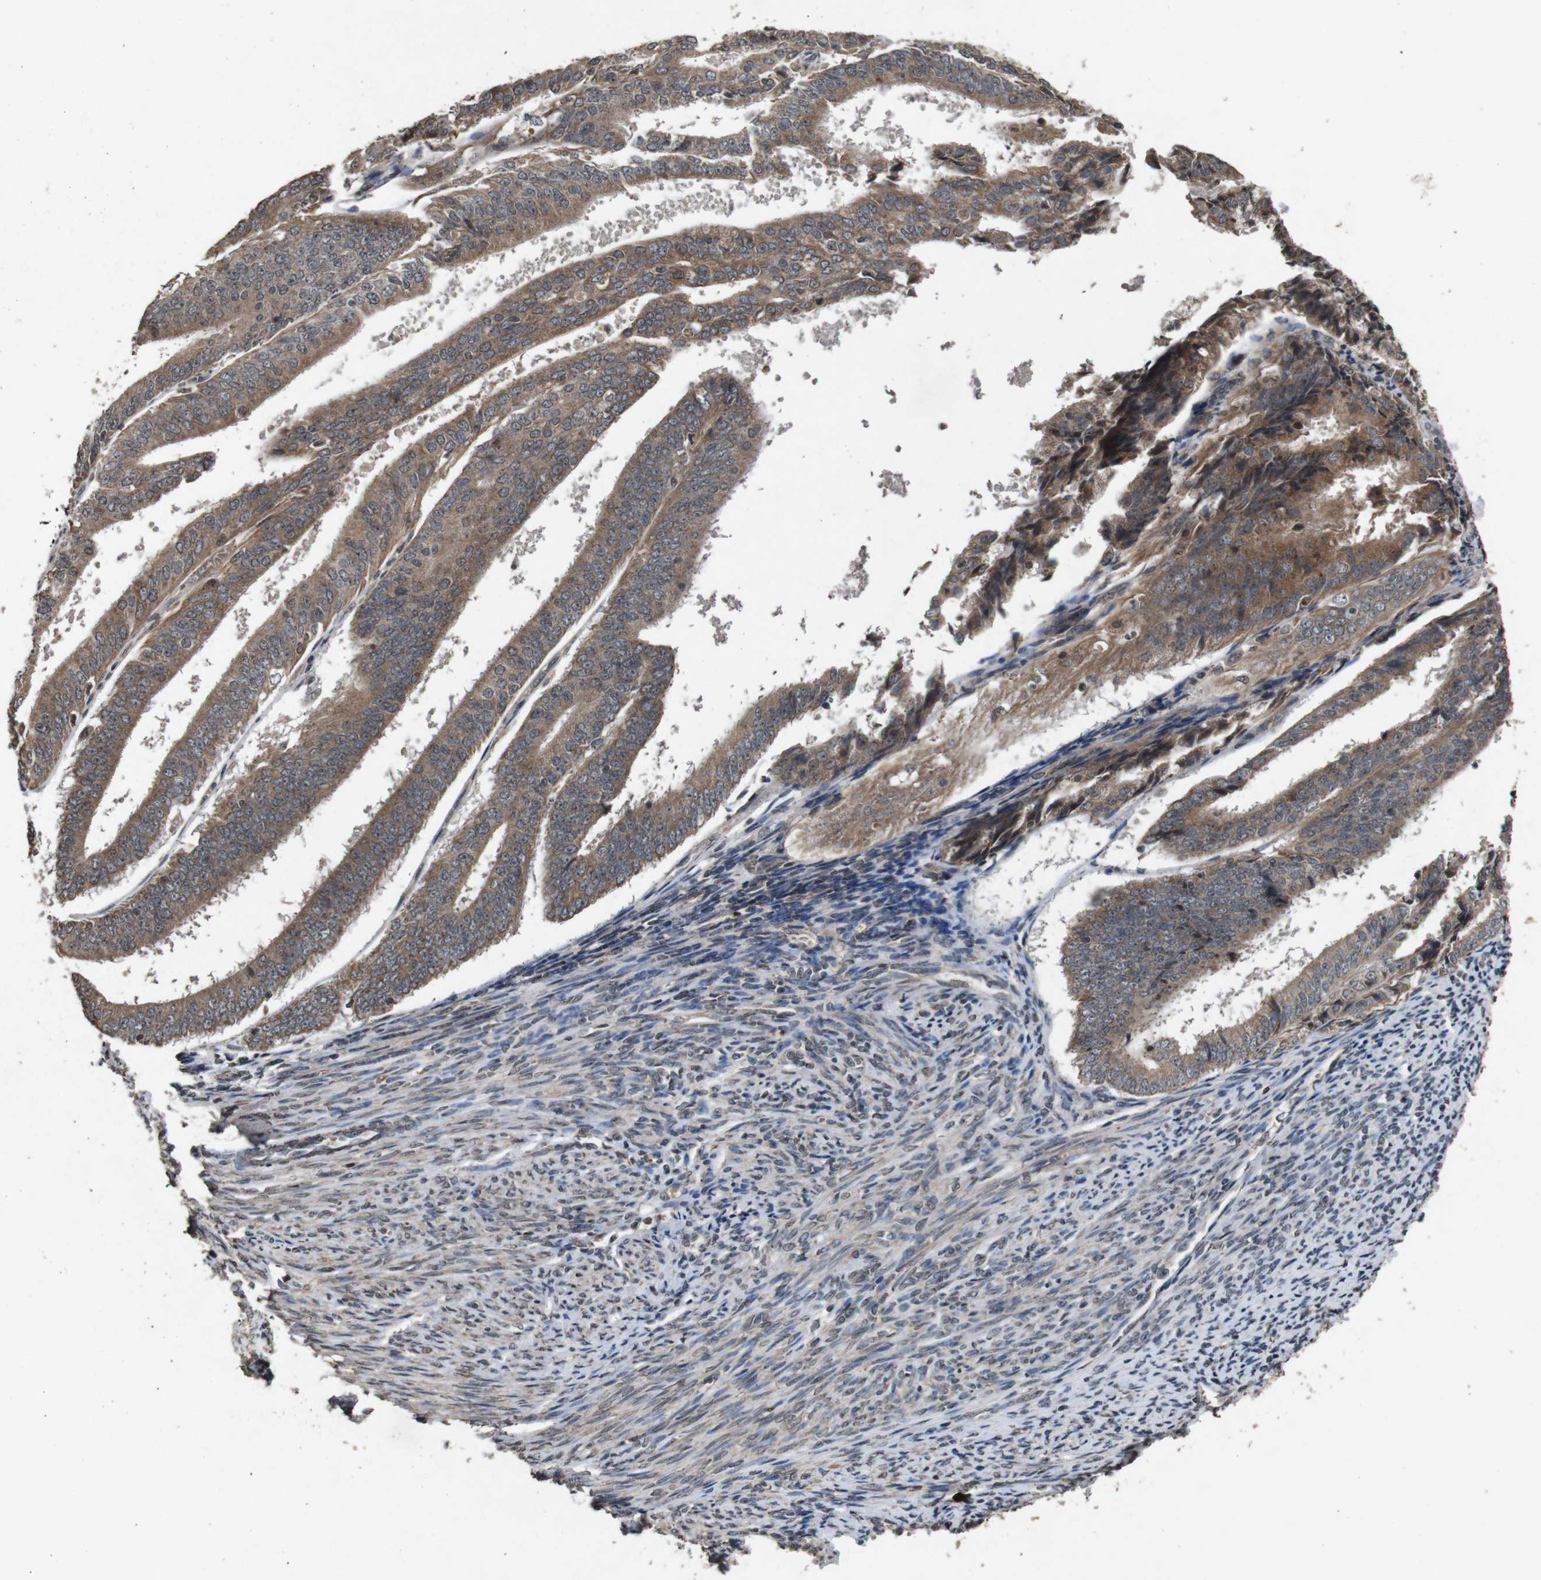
{"staining": {"intensity": "moderate", "quantity": ">75%", "location": "cytoplasmic/membranous"}, "tissue": "endometrial cancer", "cell_type": "Tumor cells", "image_type": "cancer", "snomed": [{"axis": "morphology", "description": "Adenocarcinoma, NOS"}, {"axis": "topography", "description": "Endometrium"}], "caption": "High-magnification brightfield microscopy of endometrial cancer (adenocarcinoma) stained with DAB (3,3'-diaminobenzidine) (brown) and counterstained with hematoxylin (blue). tumor cells exhibit moderate cytoplasmic/membranous staining is identified in about>75% of cells.", "gene": "SORL1", "patient": {"sex": "female", "age": 63}}